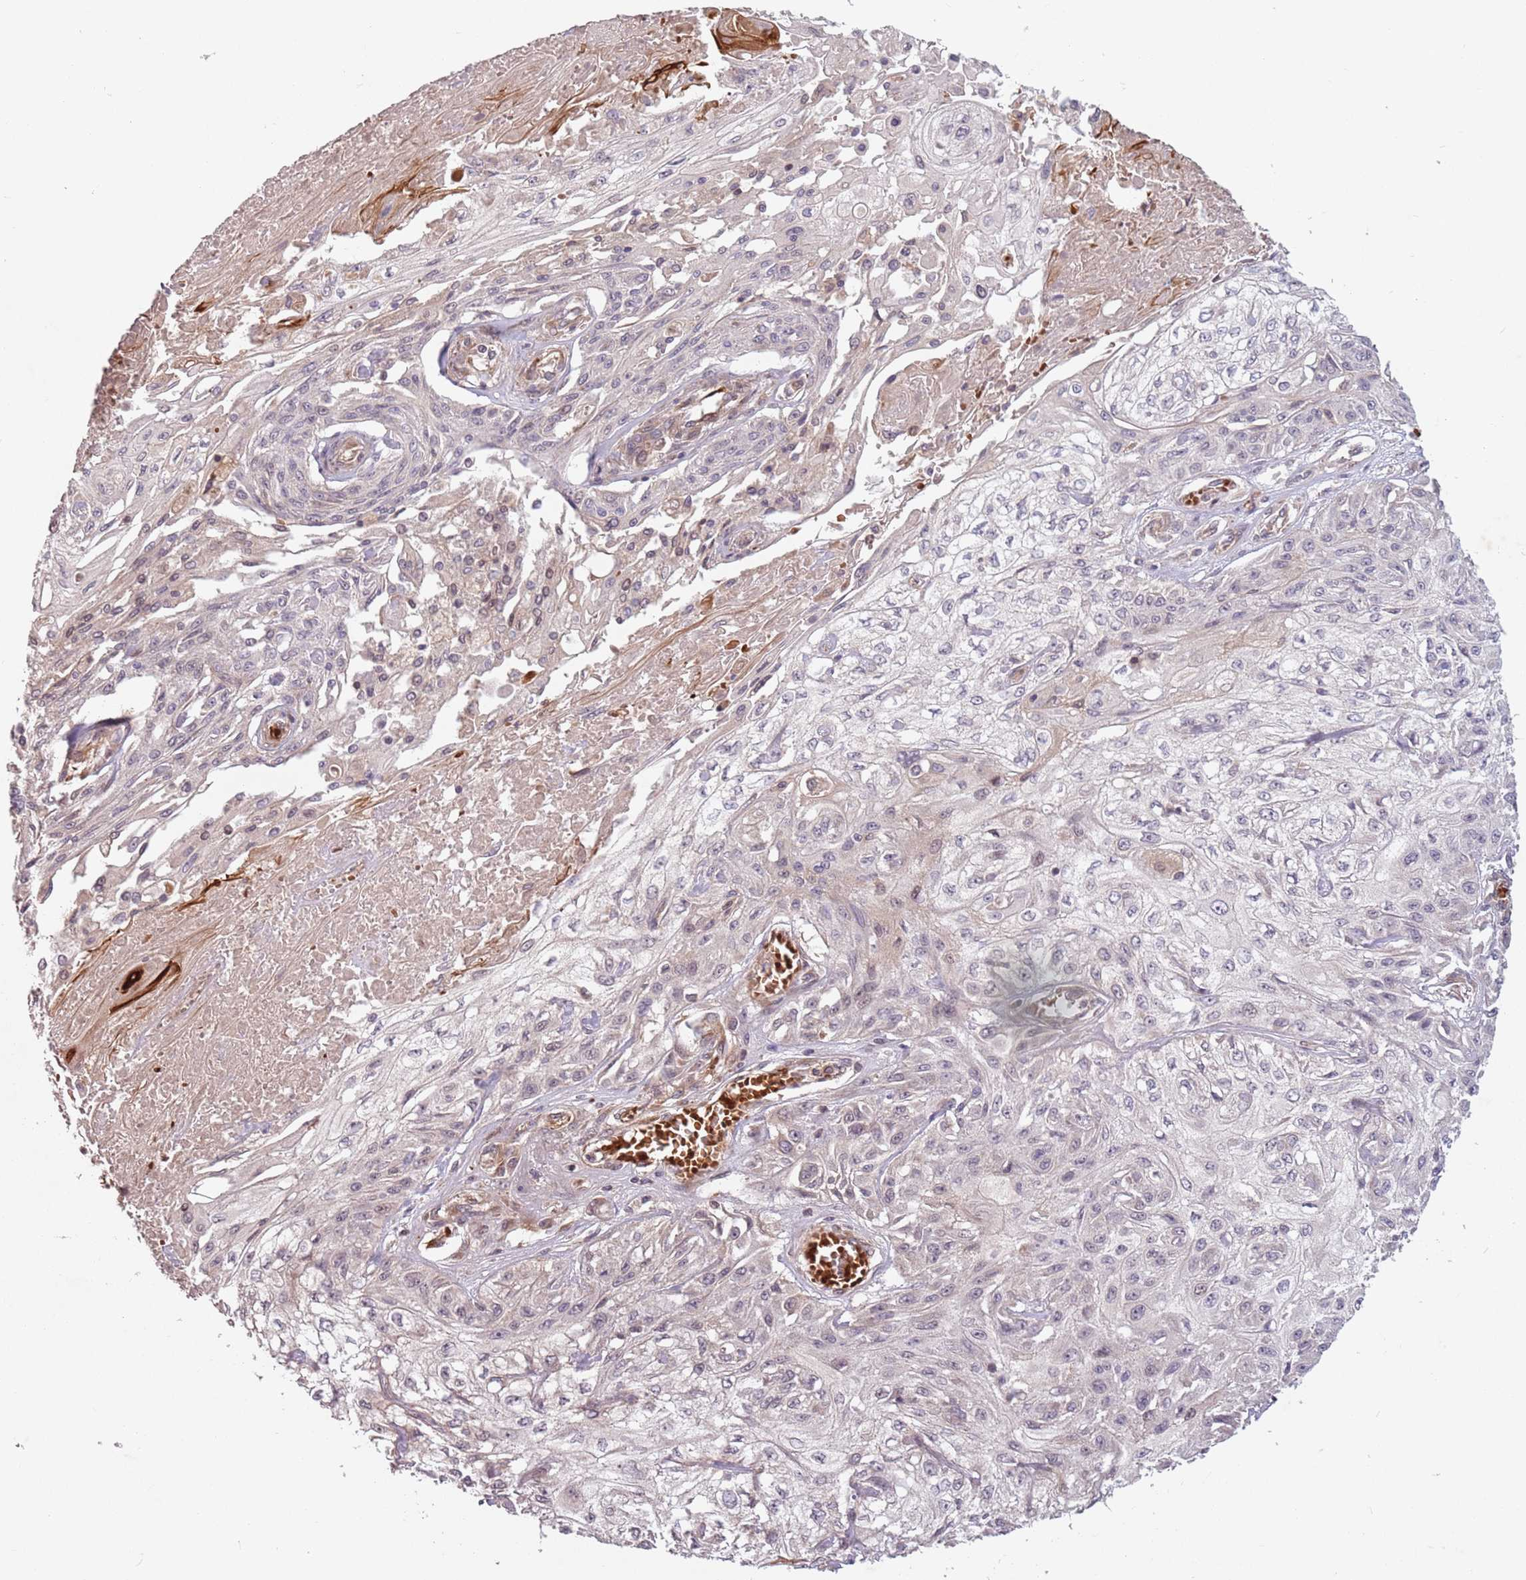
{"staining": {"intensity": "negative", "quantity": "none", "location": "none"}, "tissue": "skin cancer", "cell_type": "Tumor cells", "image_type": "cancer", "snomed": [{"axis": "morphology", "description": "Squamous cell carcinoma, NOS"}, {"axis": "morphology", "description": "Squamous cell carcinoma, metastatic, NOS"}, {"axis": "topography", "description": "Skin"}, {"axis": "topography", "description": "Lymph node"}], "caption": "Immunohistochemistry histopathology image of neoplastic tissue: skin squamous cell carcinoma stained with DAB demonstrates no significant protein expression in tumor cells. The staining is performed using DAB brown chromogen with nuclei counter-stained in using hematoxylin.", "gene": "GPR180", "patient": {"sex": "male", "age": 75}}